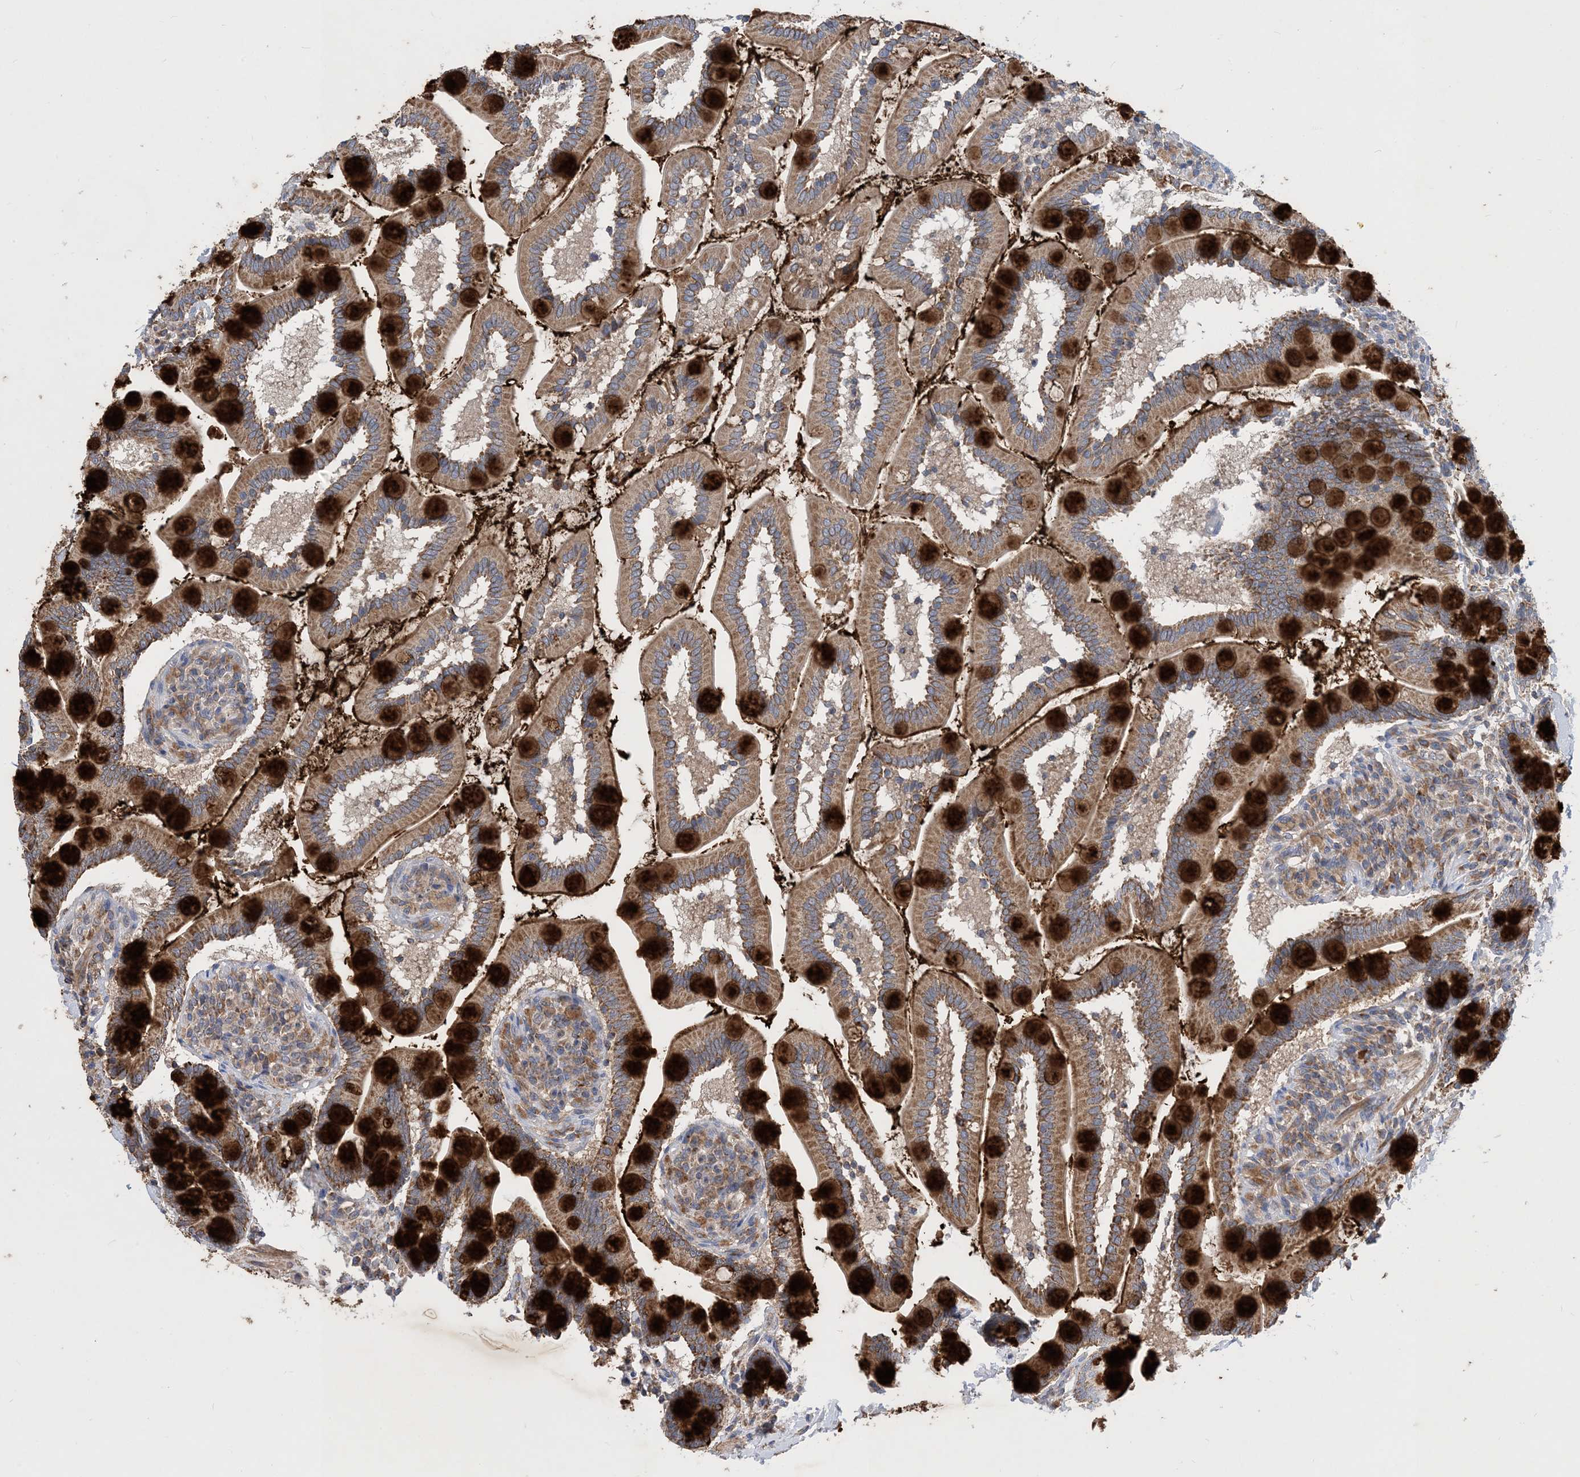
{"staining": {"intensity": "strong", "quantity": "25%-75%", "location": "cytoplasmic/membranous"}, "tissue": "small intestine", "cell_type": "Glandular cells", "image_type": "normal", "snomed": [{"axis": "morphology", "description": "Normal tissue, NOS"}, {"axis": "topography", "description": "Small intestine"}], "caption": "Immunohistochemical staining of benign small intestine exhibits high levels of strong cytoplasmic/membranous positivity in about 25%-75% of glandular cells.", "gene": "STK19", "patient": {"sex": "female", "age": 64}}